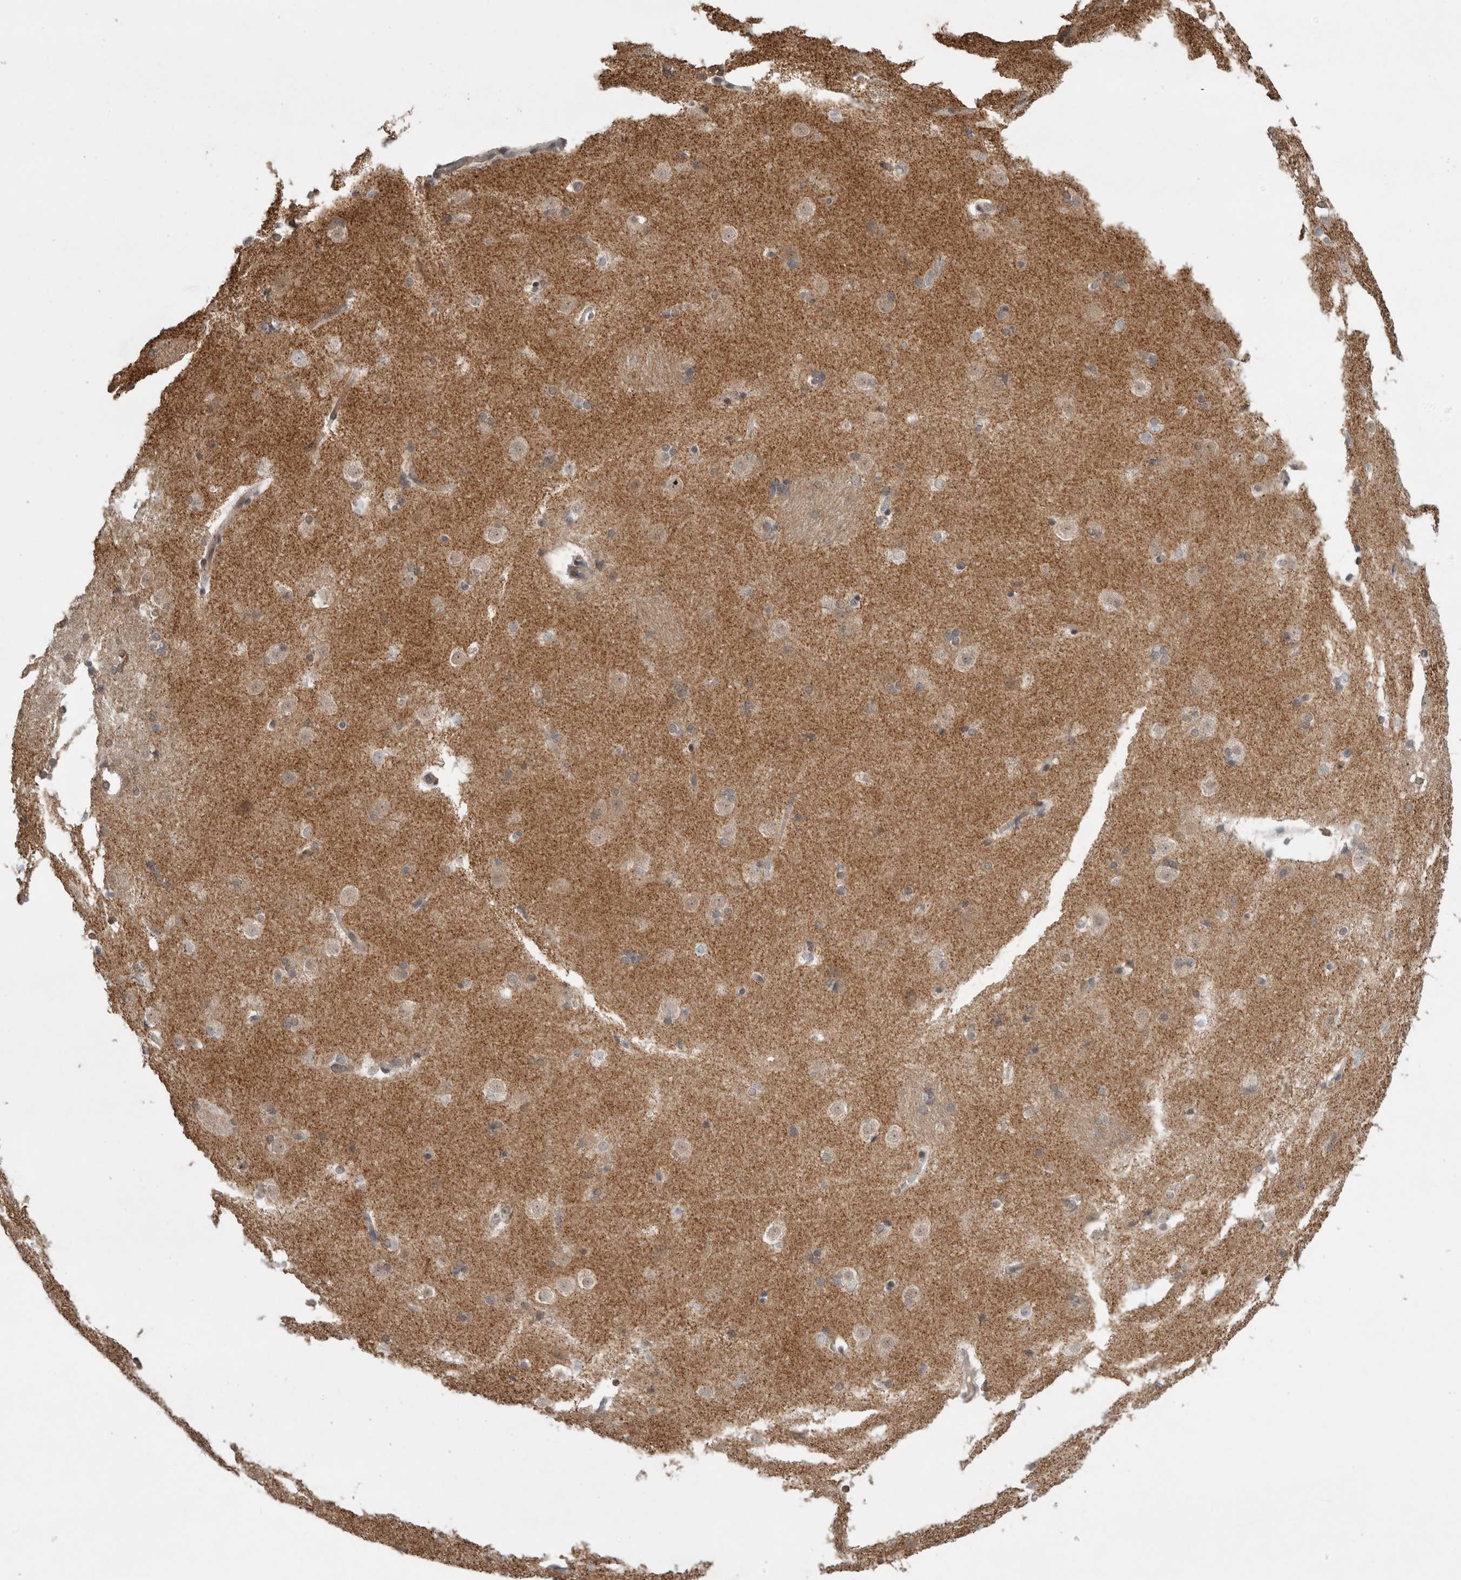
{"staining": {"intensity": "moderate", "quantity": "<25%", "location": "cytoplasmic/membranous"}, "tissue": "caudate", "cell_type": "Glial cells", "image_type": "normal", "snomed": [{"axis": "morphology", "description": "Normal tissue, NOS"}, {"axis": "topography", "description": "Lateral ventricle wall"}], "caption": "IHC photomicrograph of unremarkable caudate: human caudate stained using immunohistochemistry displays low levels of moderate protein expression localized specifically in the cytoplasmic/membranous of glial cells, appearing as a cytoplasmic/membranous brown color.", "gene": "KCNIP1", "patient": {"sex": "female", "age": 19}}